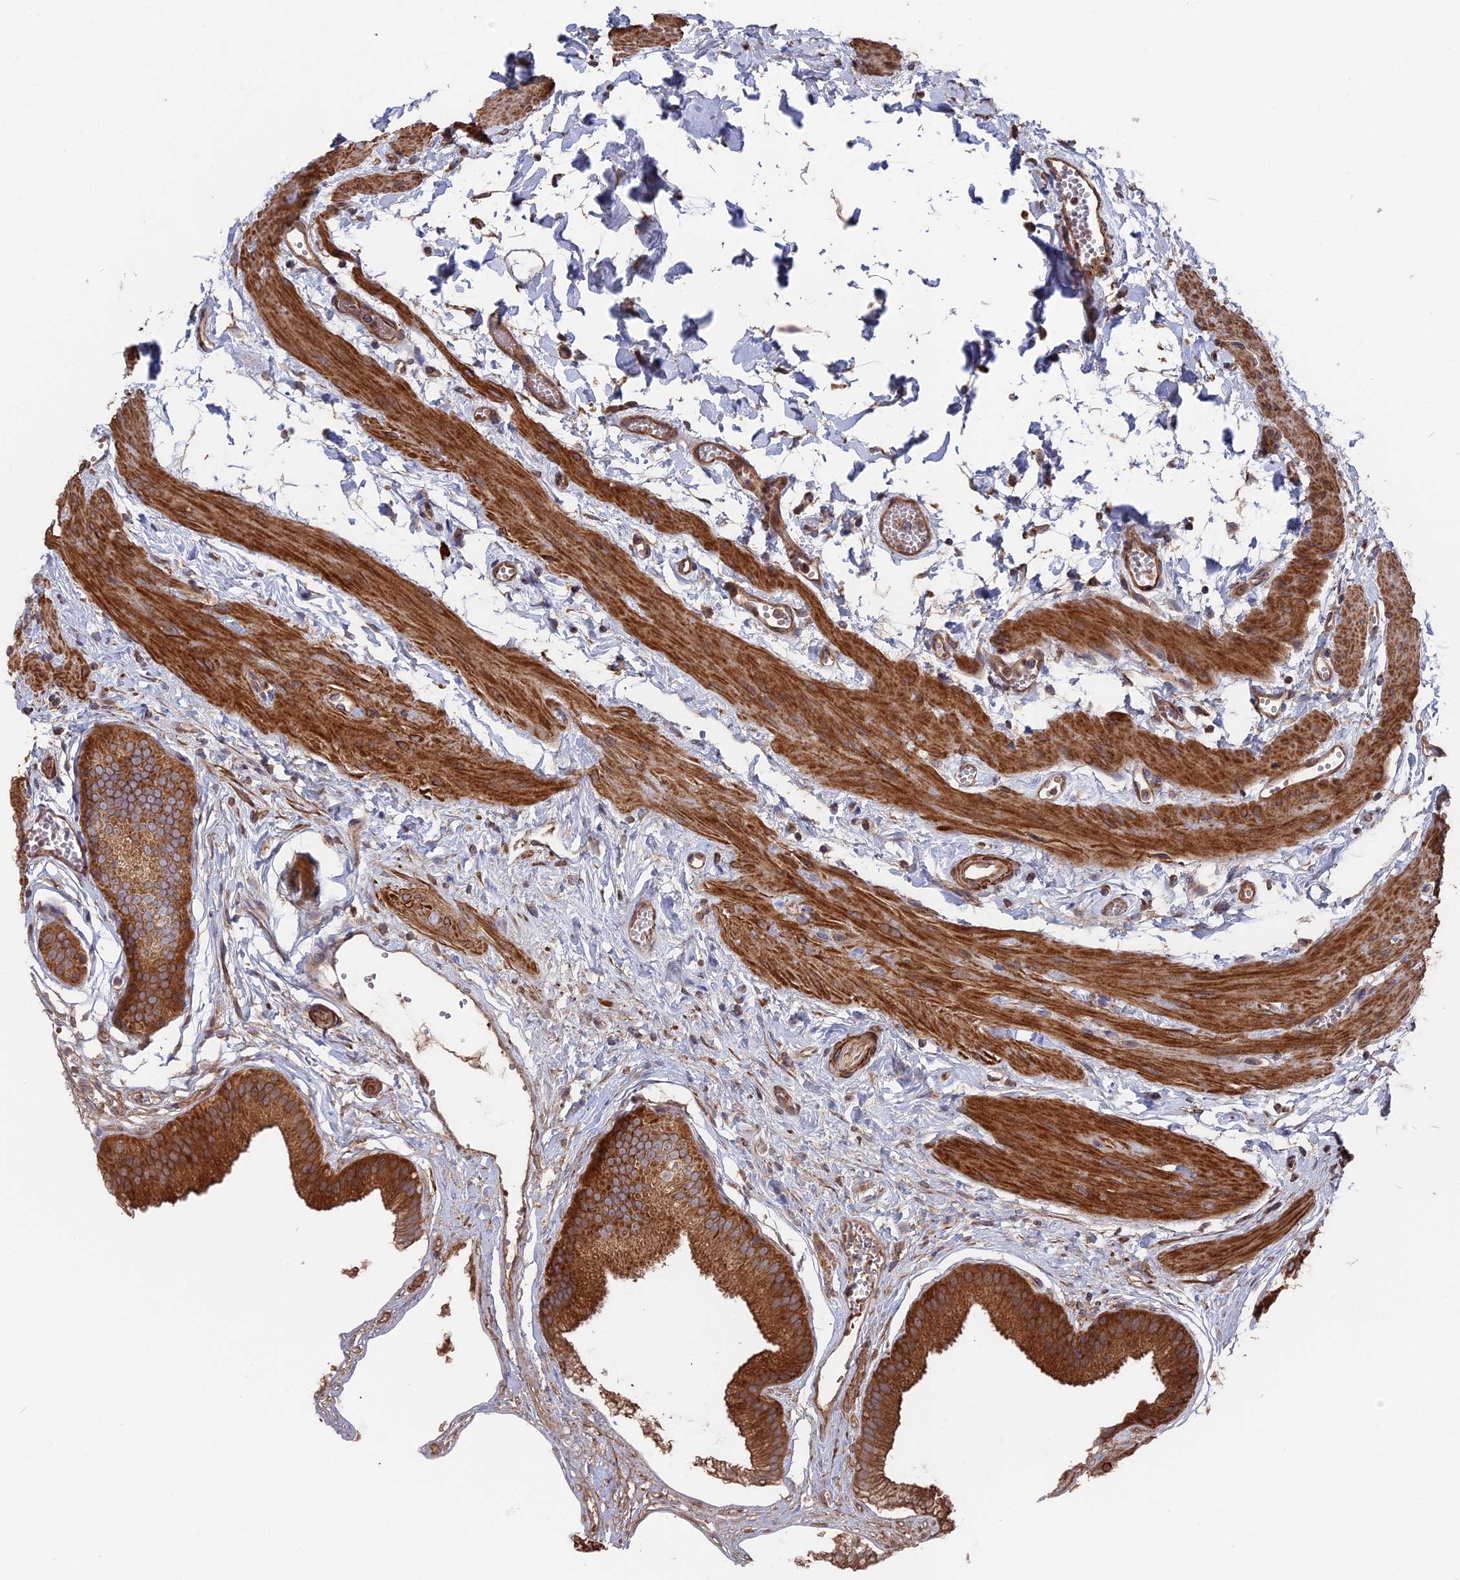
{"staining": {"intensity": "strong", "quantity": ">75%", "location": "cytoplasmic/membranous"}, "tissue": "gallbladder", "cell_type": "Glandular cells", "image_type": "normal", "snomed": [{"axis": "morphology", "description": "Normal tissue, NOS"}, {"axis": "topography", "description": "Gallbladder"}], "caption": "Strong cytoplasmic/membranous expression for a protein is seen in about >75% of glandular cells of benign gallbladder using IHC.", "gene": "TELO2", "patient": {"sex": "female", "age": 54}}